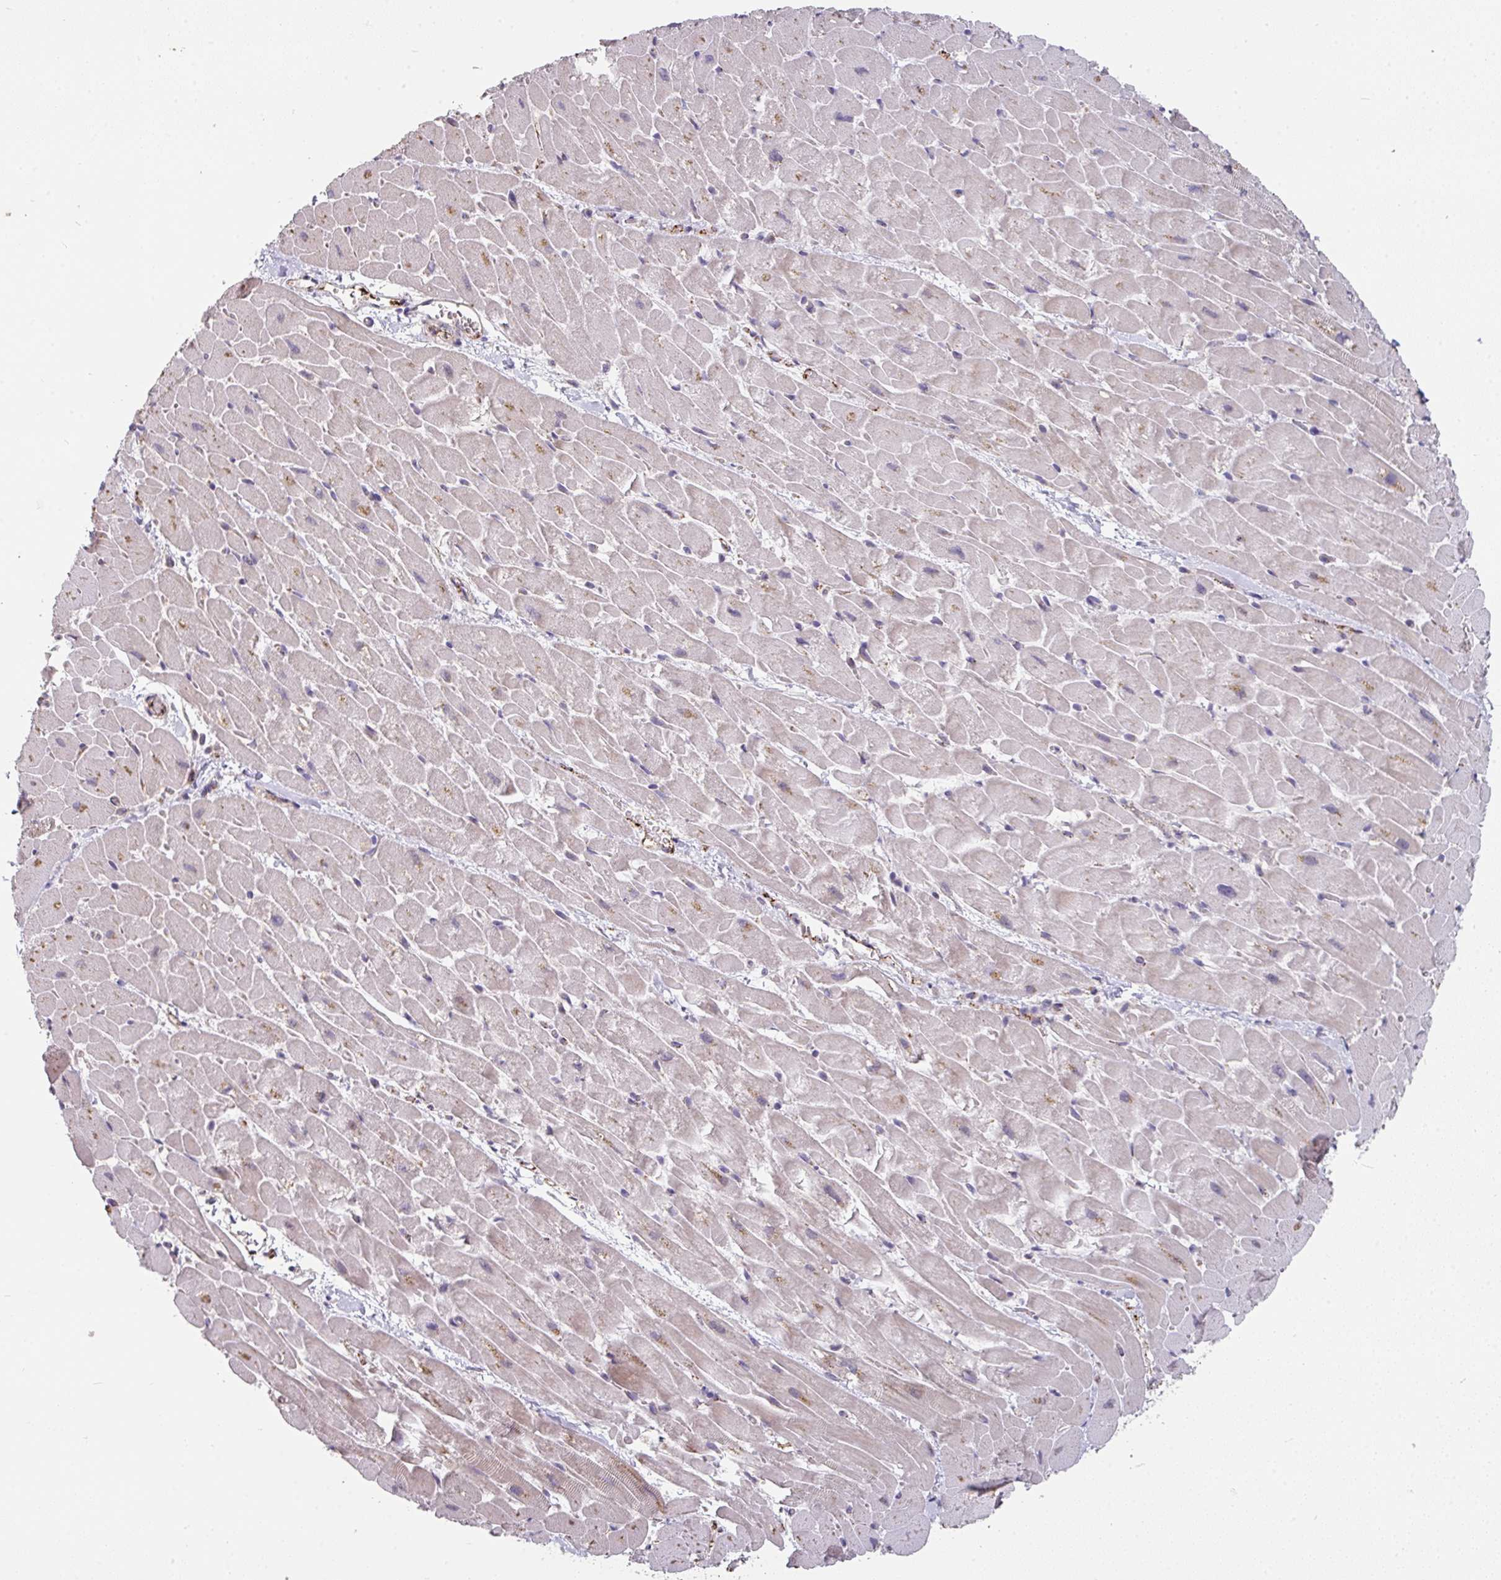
{"staining": {"intensity": "weak", "quantity": "<25%", "location": "cytoplasmic/membranous"}, "tissue": "heart muscle", "cell_type": "Cardiomyocytes", "image_type": "normal", "snomed": [{"axis": "morphology", "description": "Normal tissue, NOS"}, {"axis": "topography", "description": "Heart"}], "caption": "Cardiomyocytes are negative for protein expression in benign human heart muscle.", "gene": "SIDT2", "patient": {"sex": "male", "age": 37}}